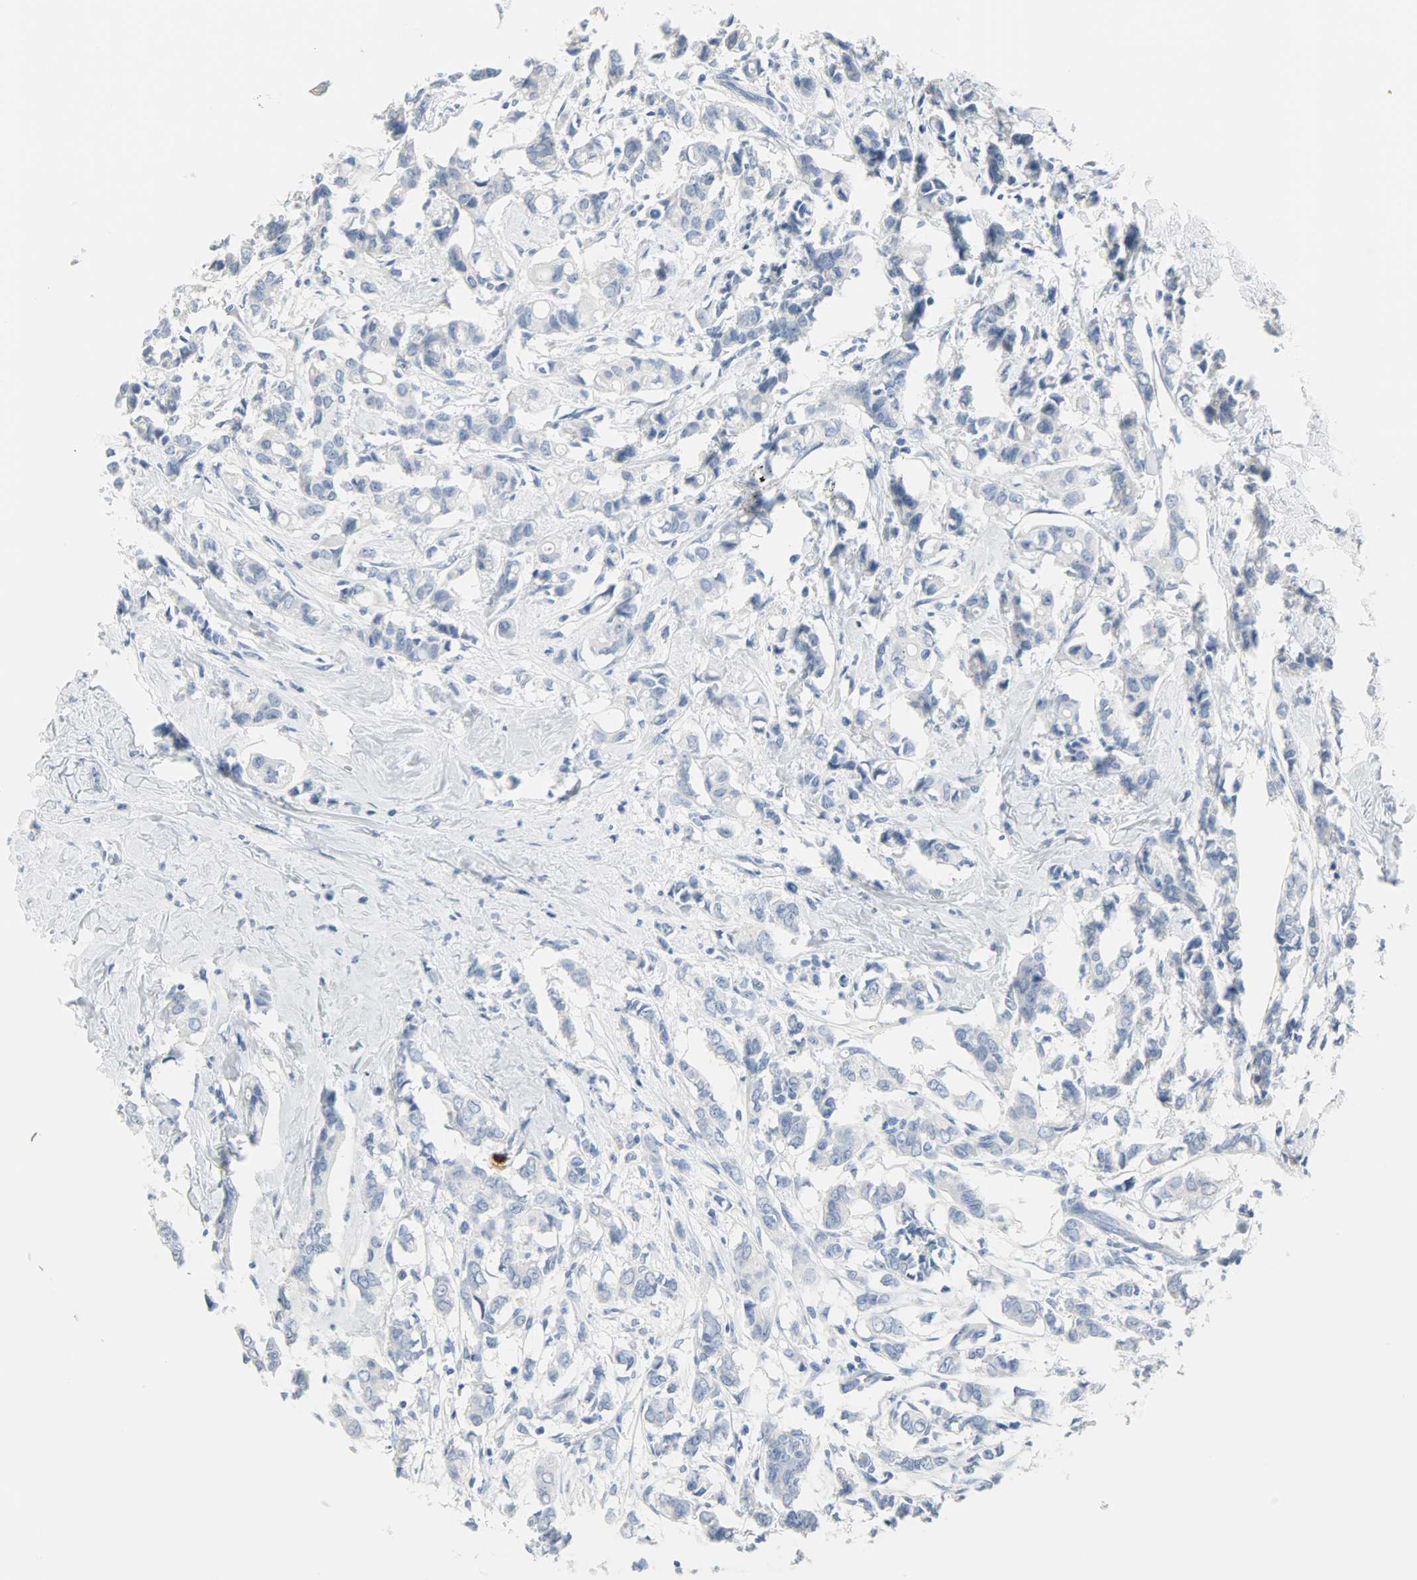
{"staining": {"intensity": "negative", "quantity": "none", "location": "none"}, "tissue": "breast cancer", "cell_type": "Tumor cells", "image_type": "cancer", "snomed": [{"axis": "morphology", "description": "Duct carcinoma"}, {"axis": "topography", "description": "Breast"}], "caption": "IHC photomicrograph of human infiltrating ductal carcinoma (breast) stained for a protein (brown), which displays no positivity in tumor cells. (Brightfield microscopy of DAB immunohistochemistry at high magnification).", "gene": "CEBPE", "patient": {"sex": "female", "age": 84}}